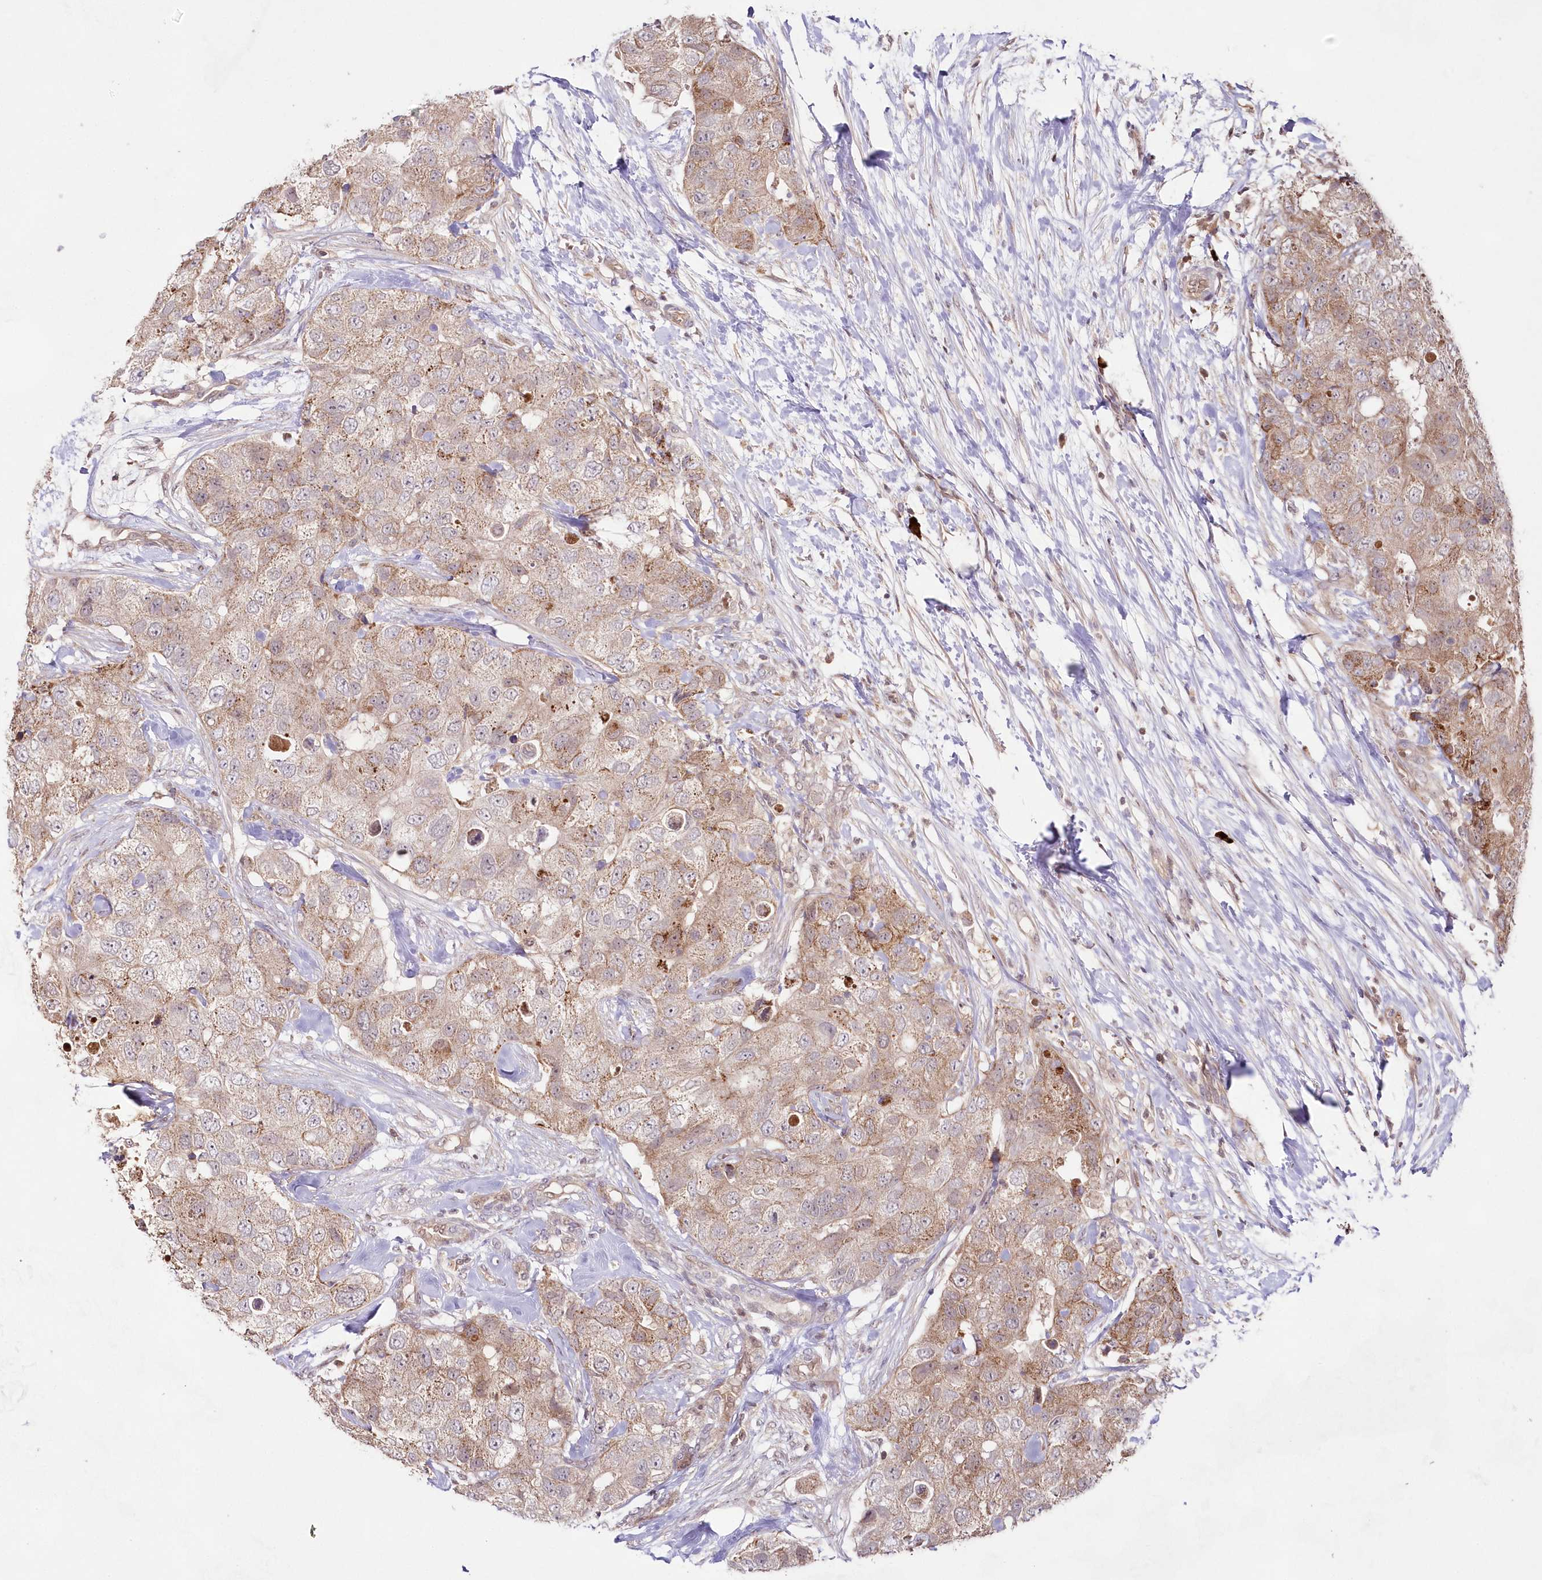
{"staining": {"intensity": "moderate", "quantity": "25%-75%", "location": "cytoplasmic/membranous"}, "tissue": "breast cancer", "cell_type": "Tumor cells", "image_type": "cancer", "snomed": [{"axis": "morphology", "description": "Duct carcinoma"}, {"axis": "topography", "description": "Breast"}], "caption": "Immunohistochemical staining of human invasive ductal carcinoma (breast) shows medium levels of moderate cytoplasmic/membranous protein positivity in about 25%-75% of tumor cells.", "gene": "IMPA1", "patient": {"sex": "female", "age": 62}}